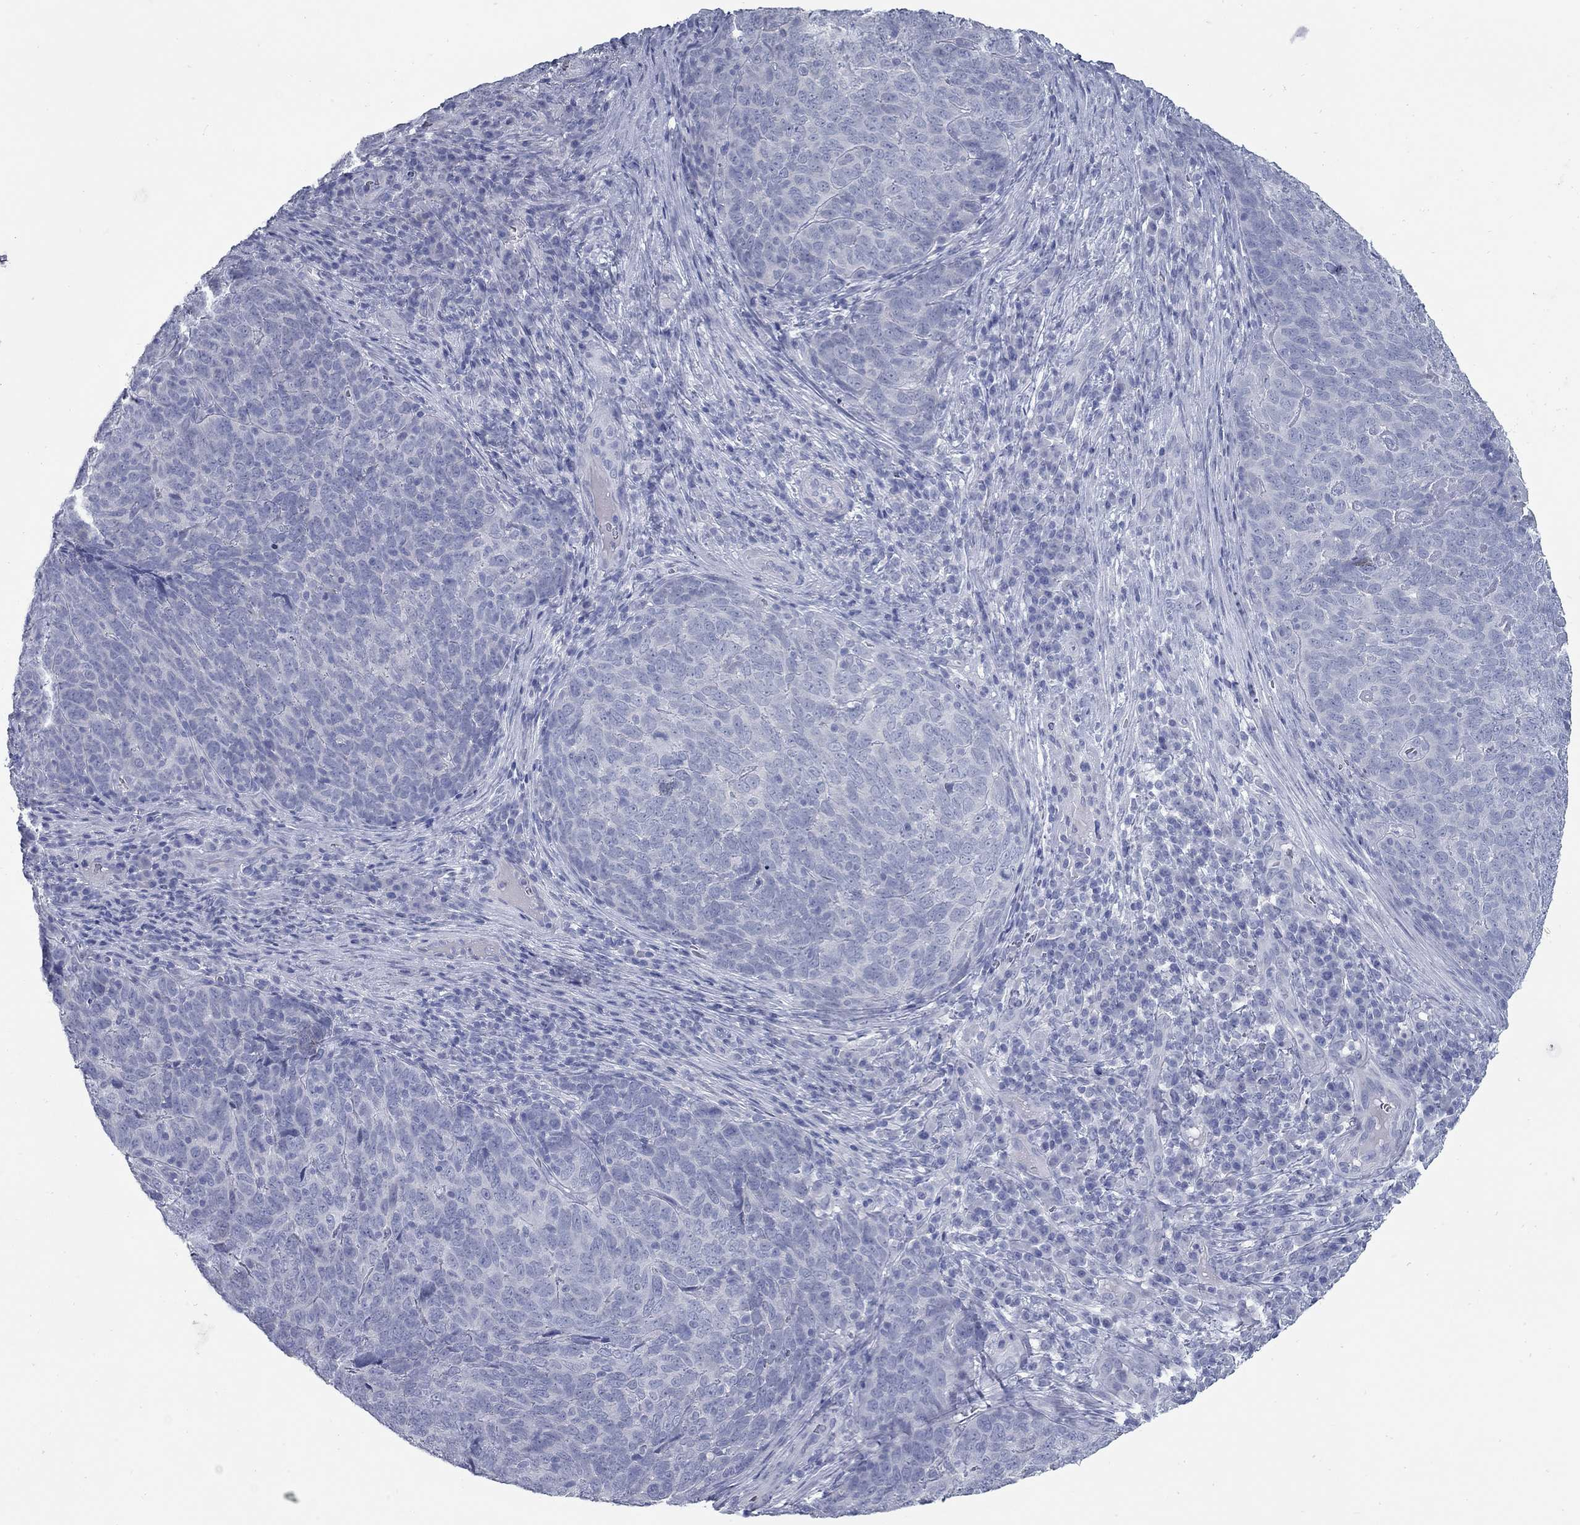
{"staining": {"intensity": "negative", "quantity": "none", "location": "none"}, "tissue": "skin cancer", "cell_type": "Tumor cells", "image_type": "cancer", "snomed": [{"axis": "morphology", "description": "Squamous cell carcinoma, NOS"}, {"axis": "topography", "description": "Skin"}, {"axis": "topography", "description": "Anal"}], "caption": "Tumor cells show no significant protein expression in skin cancer. (DAB (3,3'-diaminobenzidine) immunohistochemistry (IHC) visualized using brightfield microscopy, high magnification).", "gene": "KIRREL2", "patient": {"sex": "female", "age": 51}}